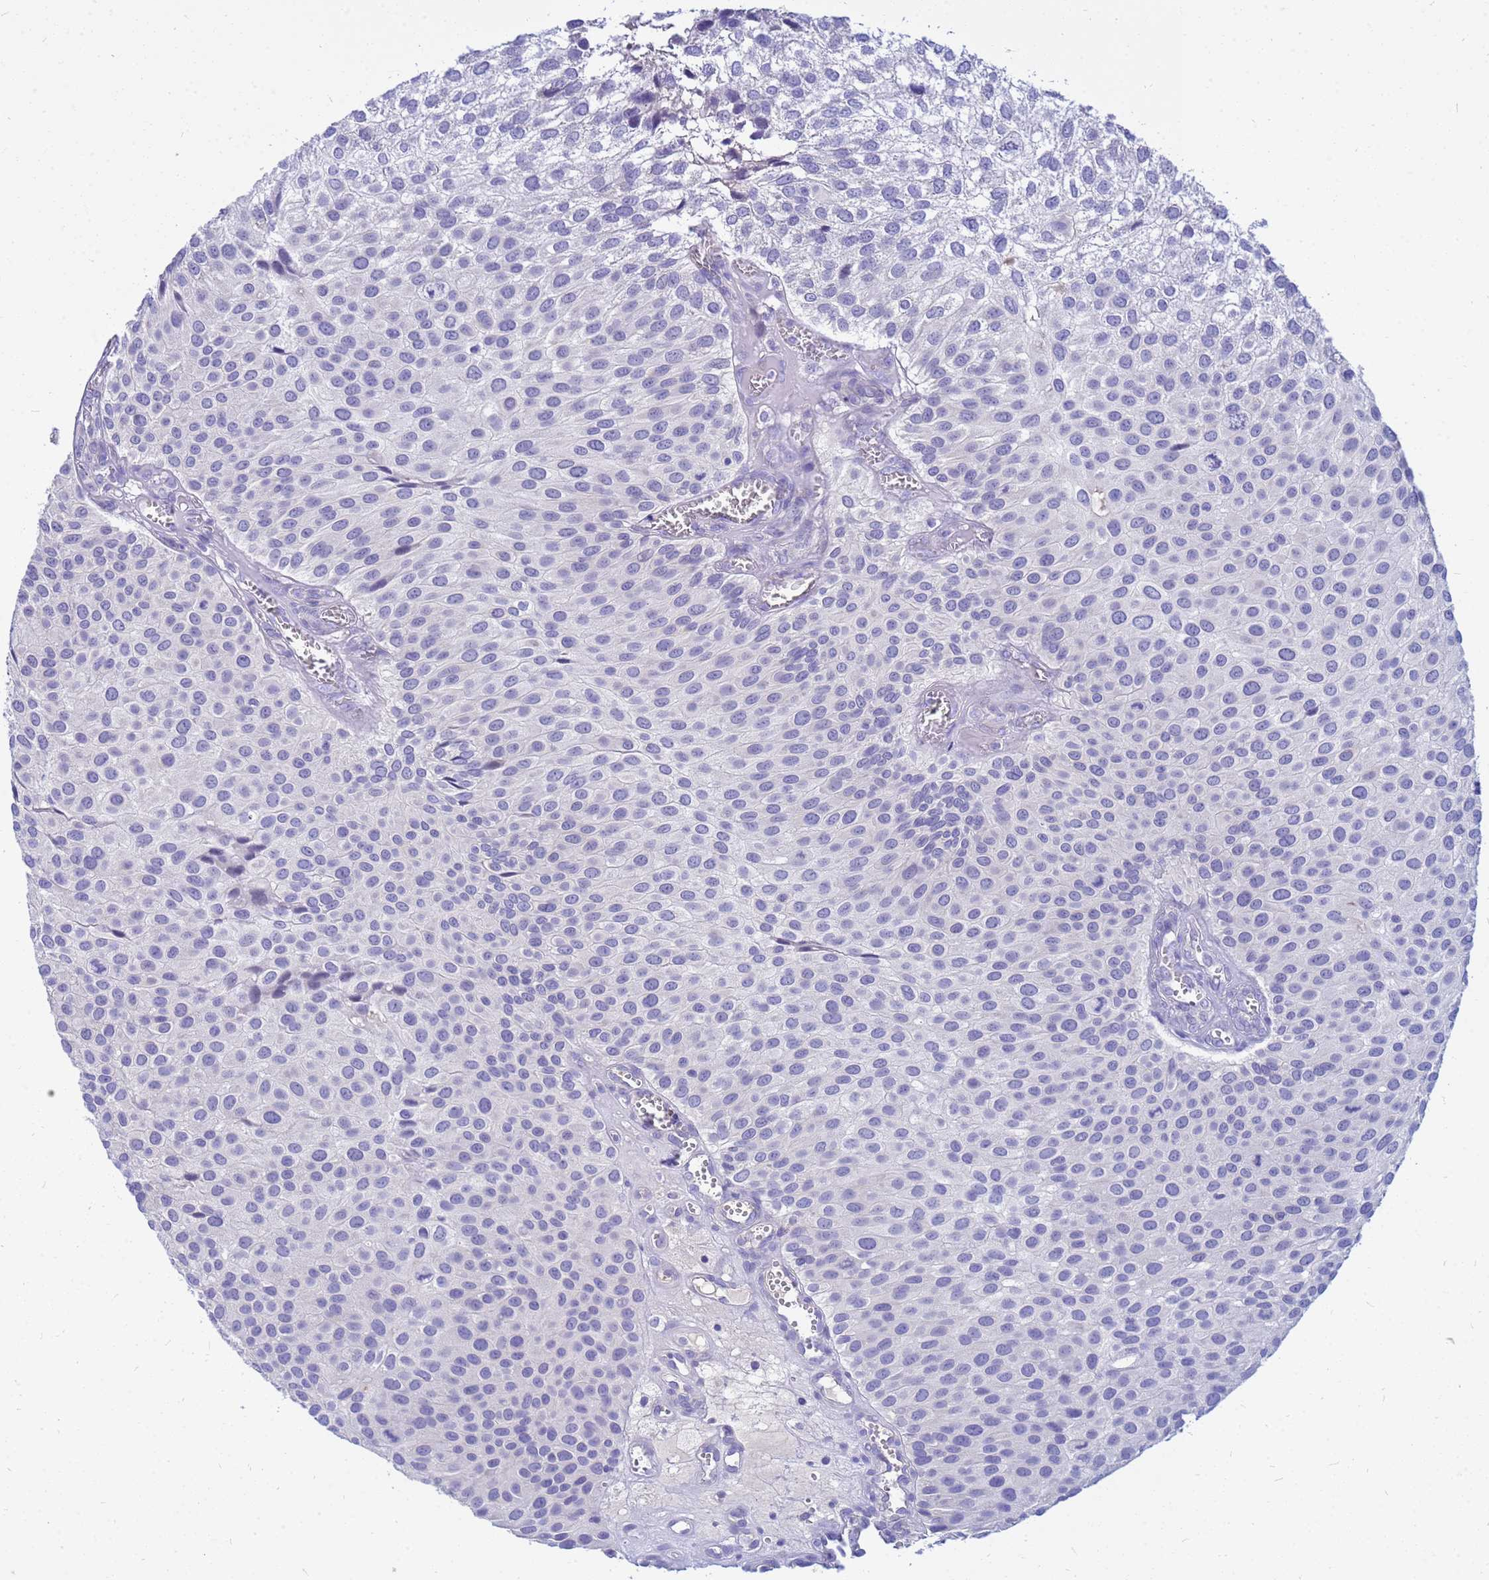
{"staining": {"intensity": "negative", "quantity": "none", "location": "none"}, "tissue": "urothelial cancer", "cell_type": "Tumor cells", "image_type": "cancer", "snomed": [{"axis": "morphology", "description": "Urothelial carcinoma, Low grade"}, {"axis": "topography", "description": "Urinary bladder"}], "caption": "This histopathology image is of urothelial cancer stained with IHC to label a protein in brown with the nuclei are counter-stained blue. There is no positivity in tumor cells. (DAB immunohistochemistry (IHC) visualized using brightfield microscopy, high magnification).", "gene": "DPRX", "patient": {"sex": "male", "age": 88}}